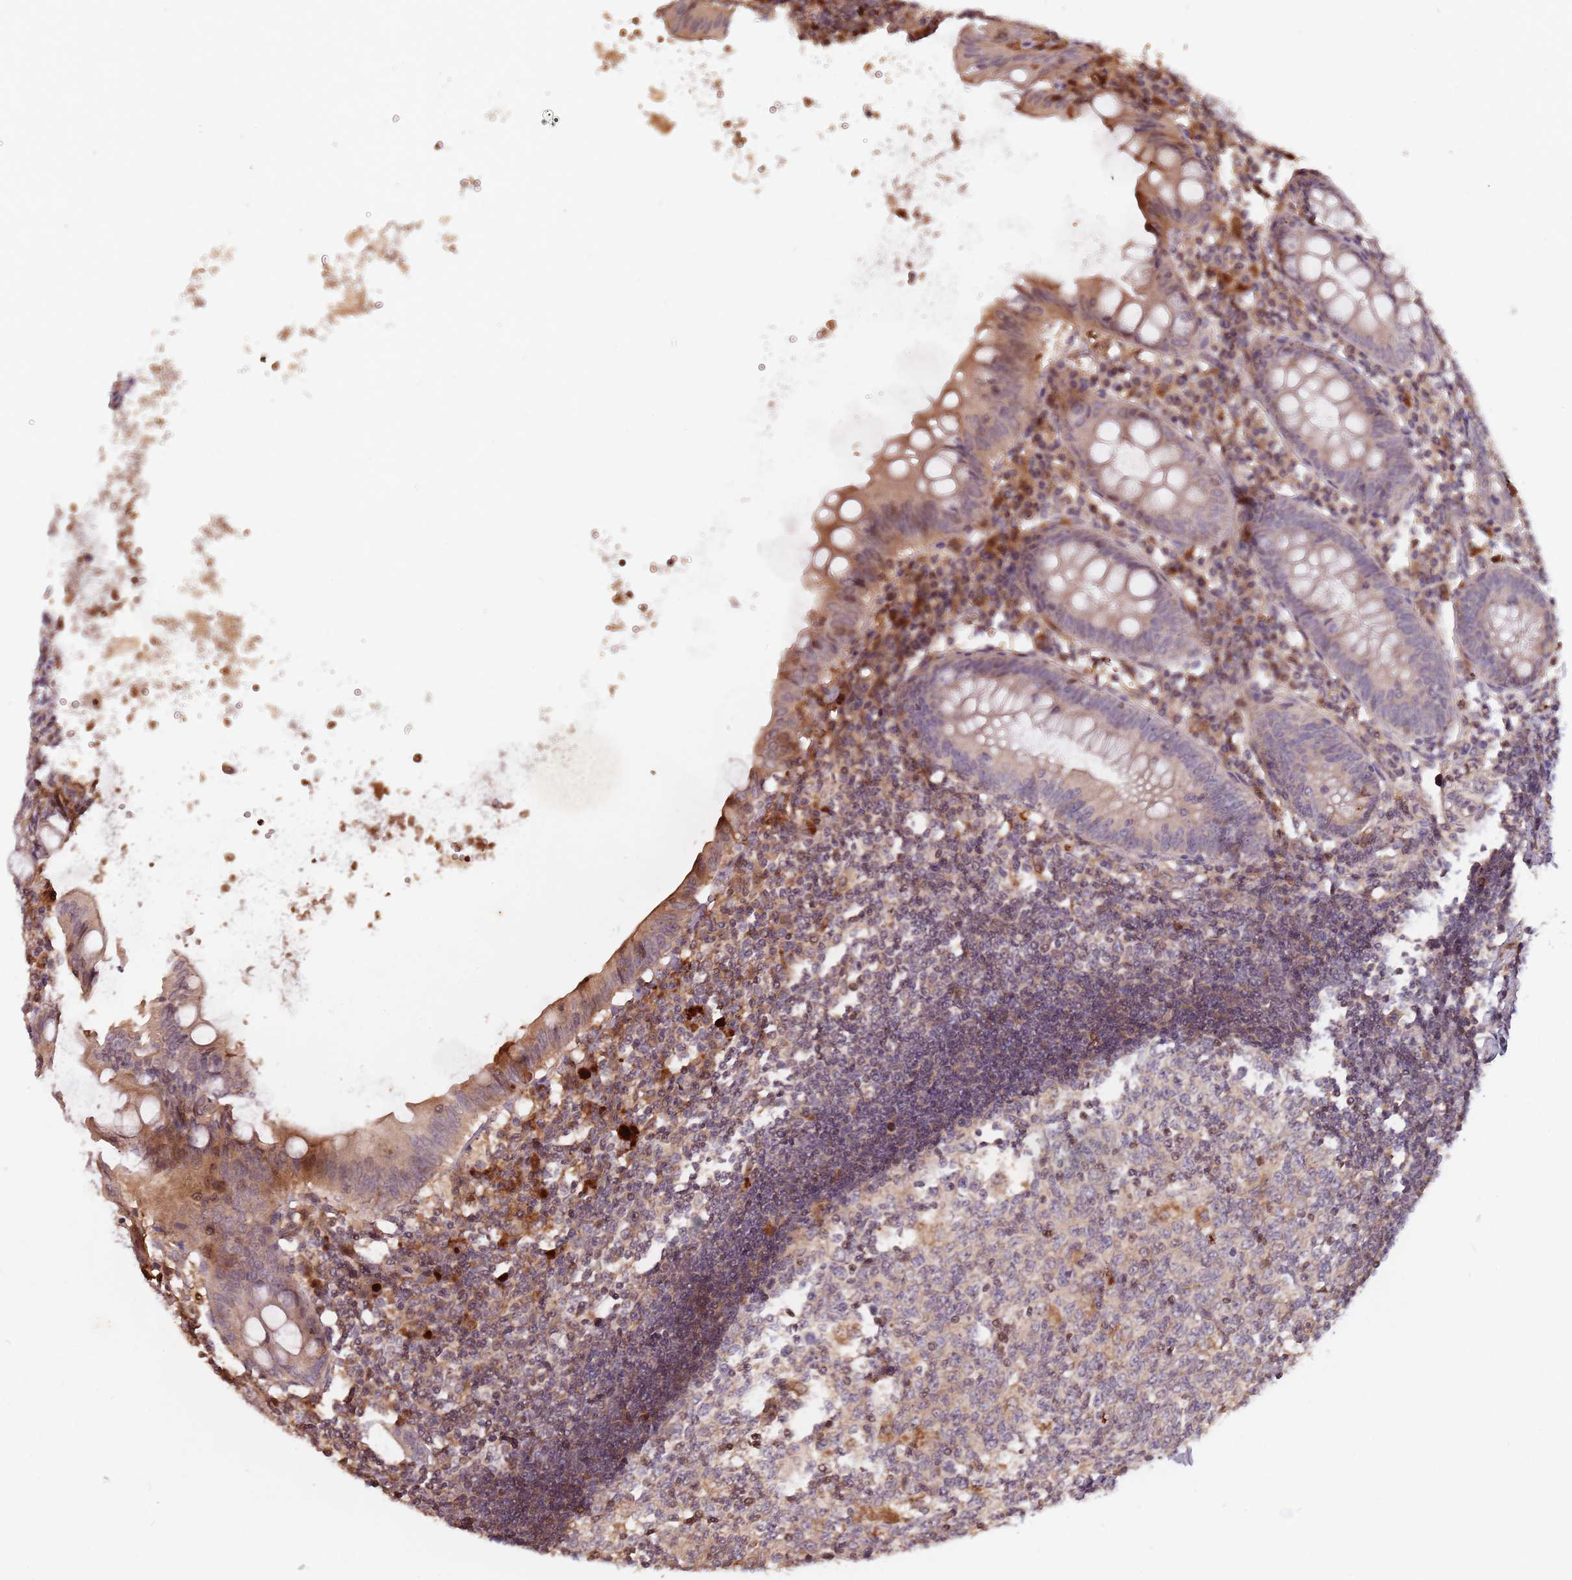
{"staining": {"intensity": "moderate", "quantity": "25%-75%", "location": "cytoplasmic/membranous"}, "tissue": "appendix", "cell_type": "Glandular cells", "image_type": "normal", "snomed": [{"axis": "morphology", "description": "Normal tissue, NOS"}, {"axis": "topography", "description": "Appendix"}], "caption": "The histopathology image displays staining of benign appendix, revealing moderate cytoplasmic/membranous protein staining (brown color) within glandular cells.", "gene": "GPR180", "patient": {"sex": "female", "age": 54}}